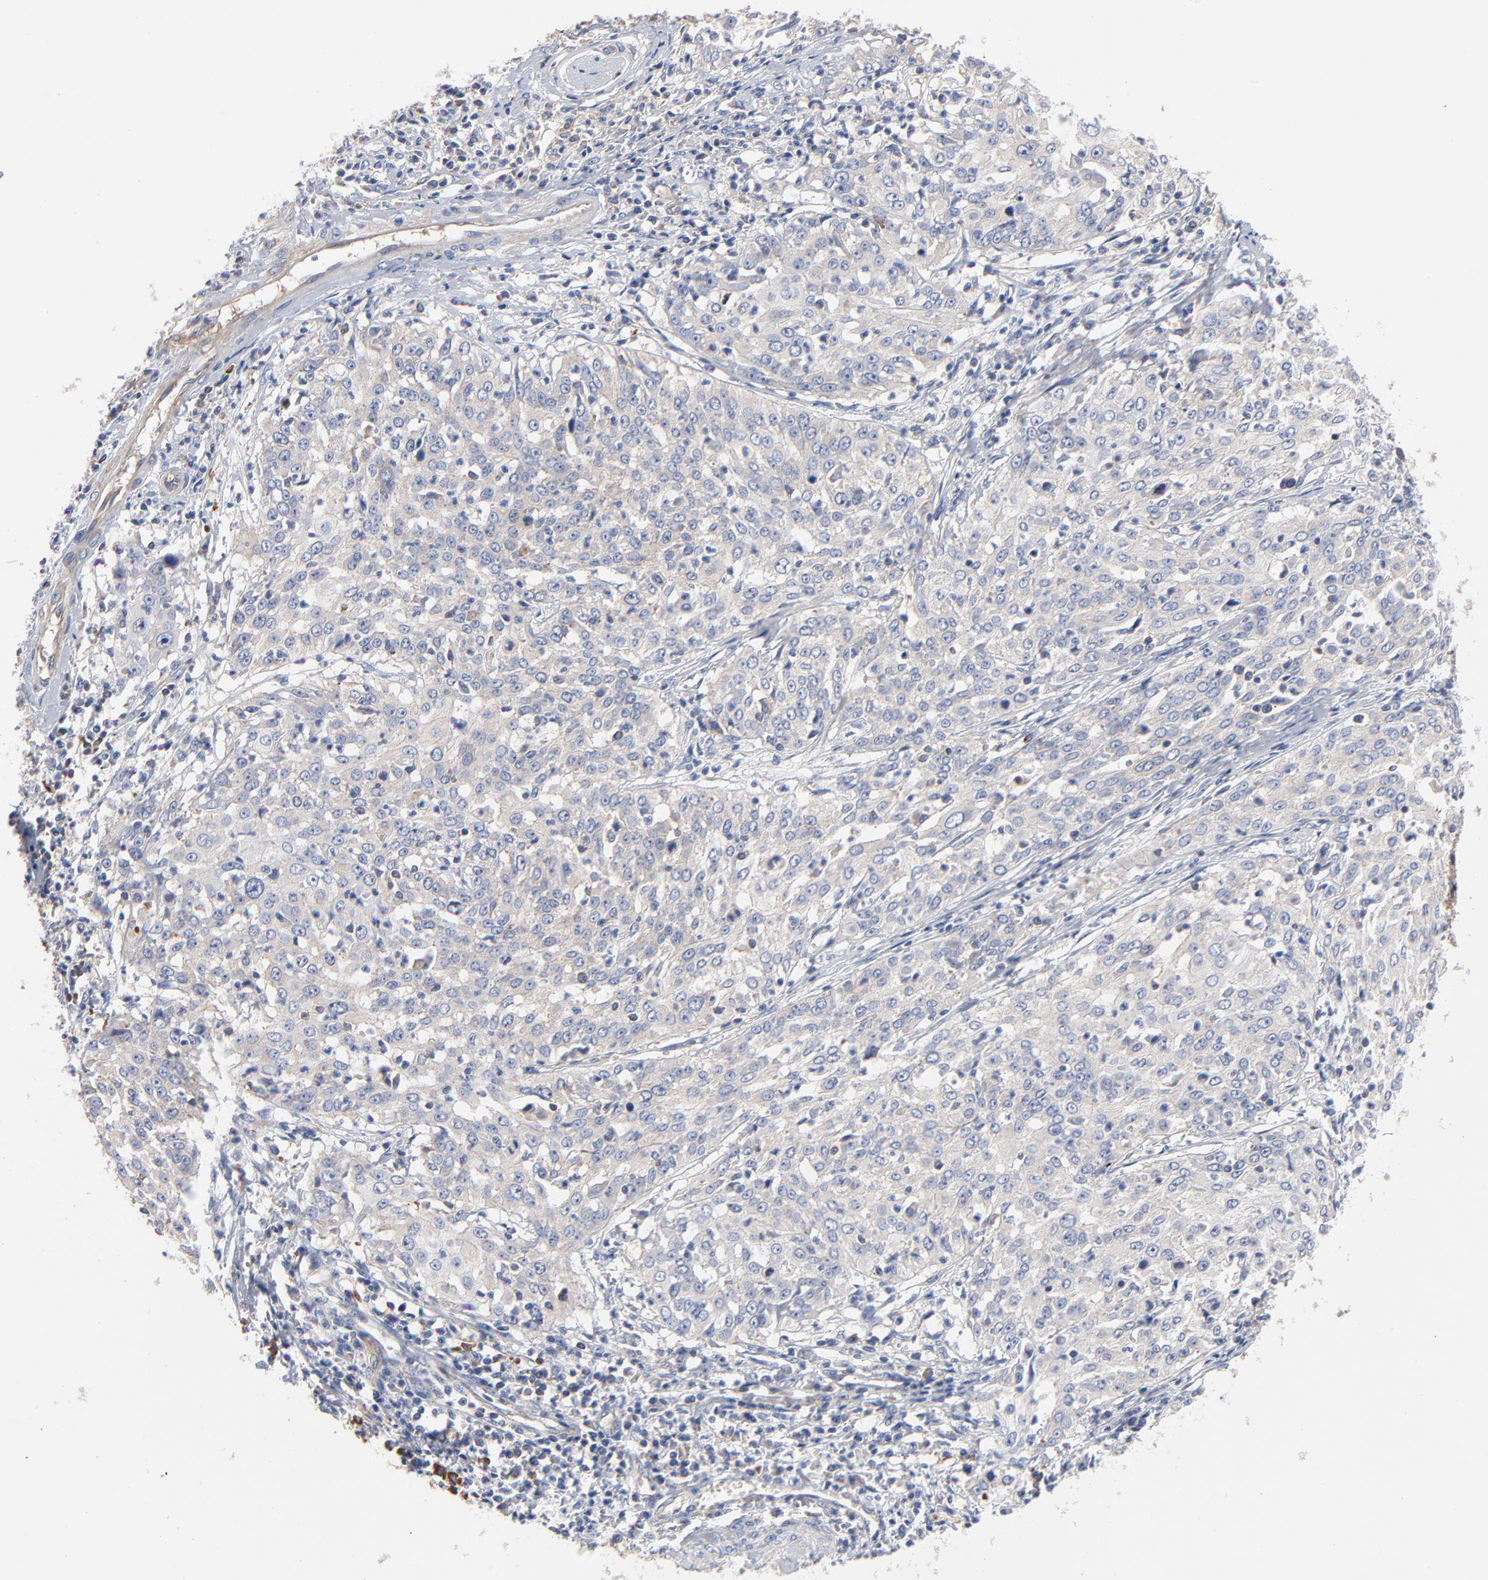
{"staining": {"intensity": "negative", "quantity": "none", "location": "none"}, "tissue": "cervical cancer", "cell_type": "Tumor cells", "image_type": "cancer", "snomed": [{"axis": "morphology", "description": "Squamous cell carcinoma, NOS"}, {"axis": "topography", "description": "Cervix"}], "caption": "This is an immunohistochemistry (IHC) micrograph of cervical cancer. There is no staining in tumor cells.", "gene": "CD2AP", "patient": {"sex": "female", "age": 39}}